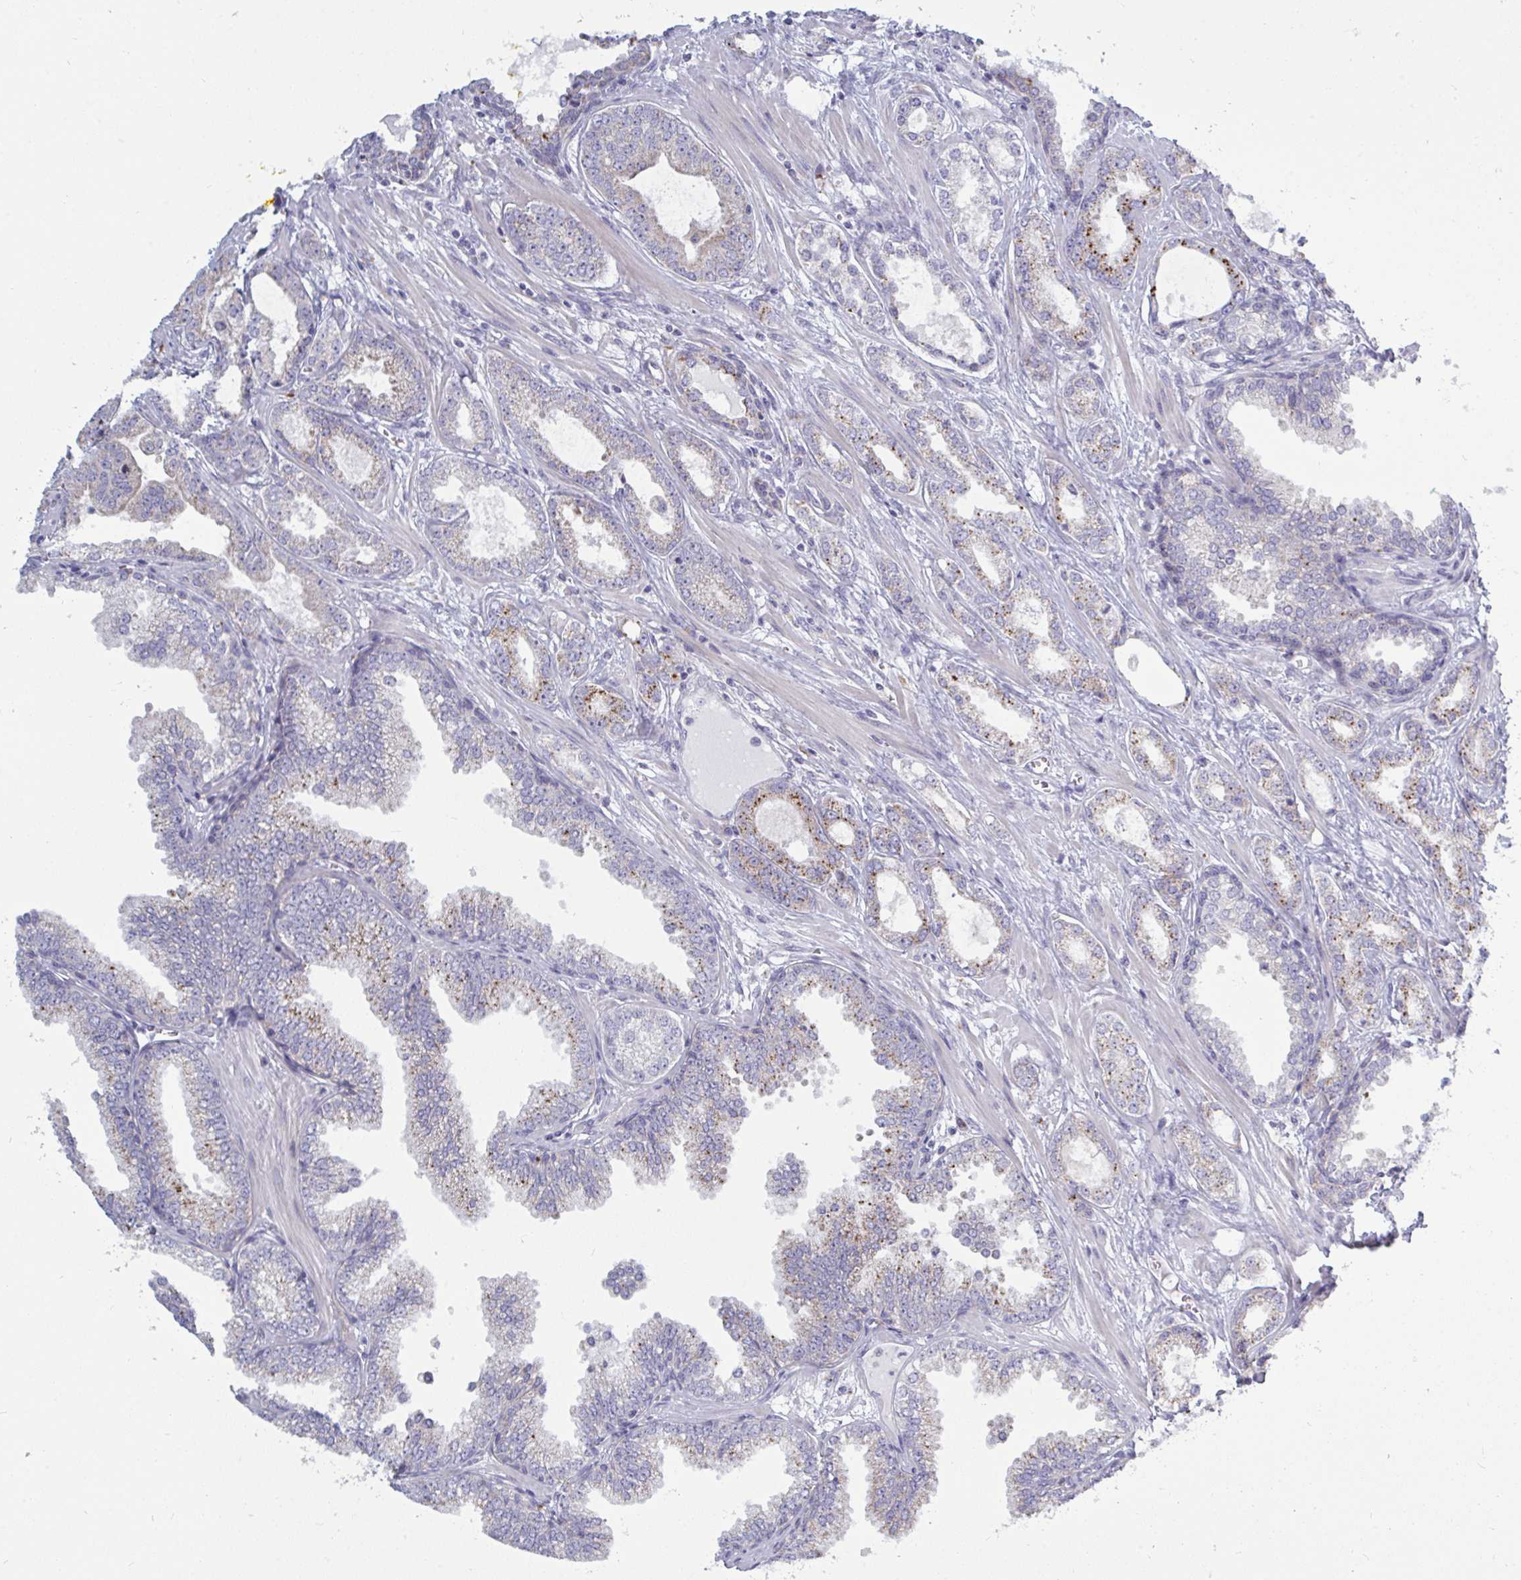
{"staining": {"intensity": "moderate", "quantity": "<25%", "location": "cytoplasmic/membranous"}, "tissue": "prostate cancer", "cell_type": "Tumor cells", "image_type": "cancer", "snomed": [{"axis": "morphology", "description": "Adenocarcinoma, Medium grade"}, {"axis": "topography", "description": "Prostate"}], "caption": "DAB (3,3'-diaminobenzidine) immunohistochemical staining of medium-grade adenocarcinoma (prostate) exhibits moderate cytoplasmic/membranous protein staining in about <25% of tumor cells. (DAB IHC with brightfield microscopy, high magnification).", "gene": "ATG9A", "patient": {"sex": "male", "age": 57}}